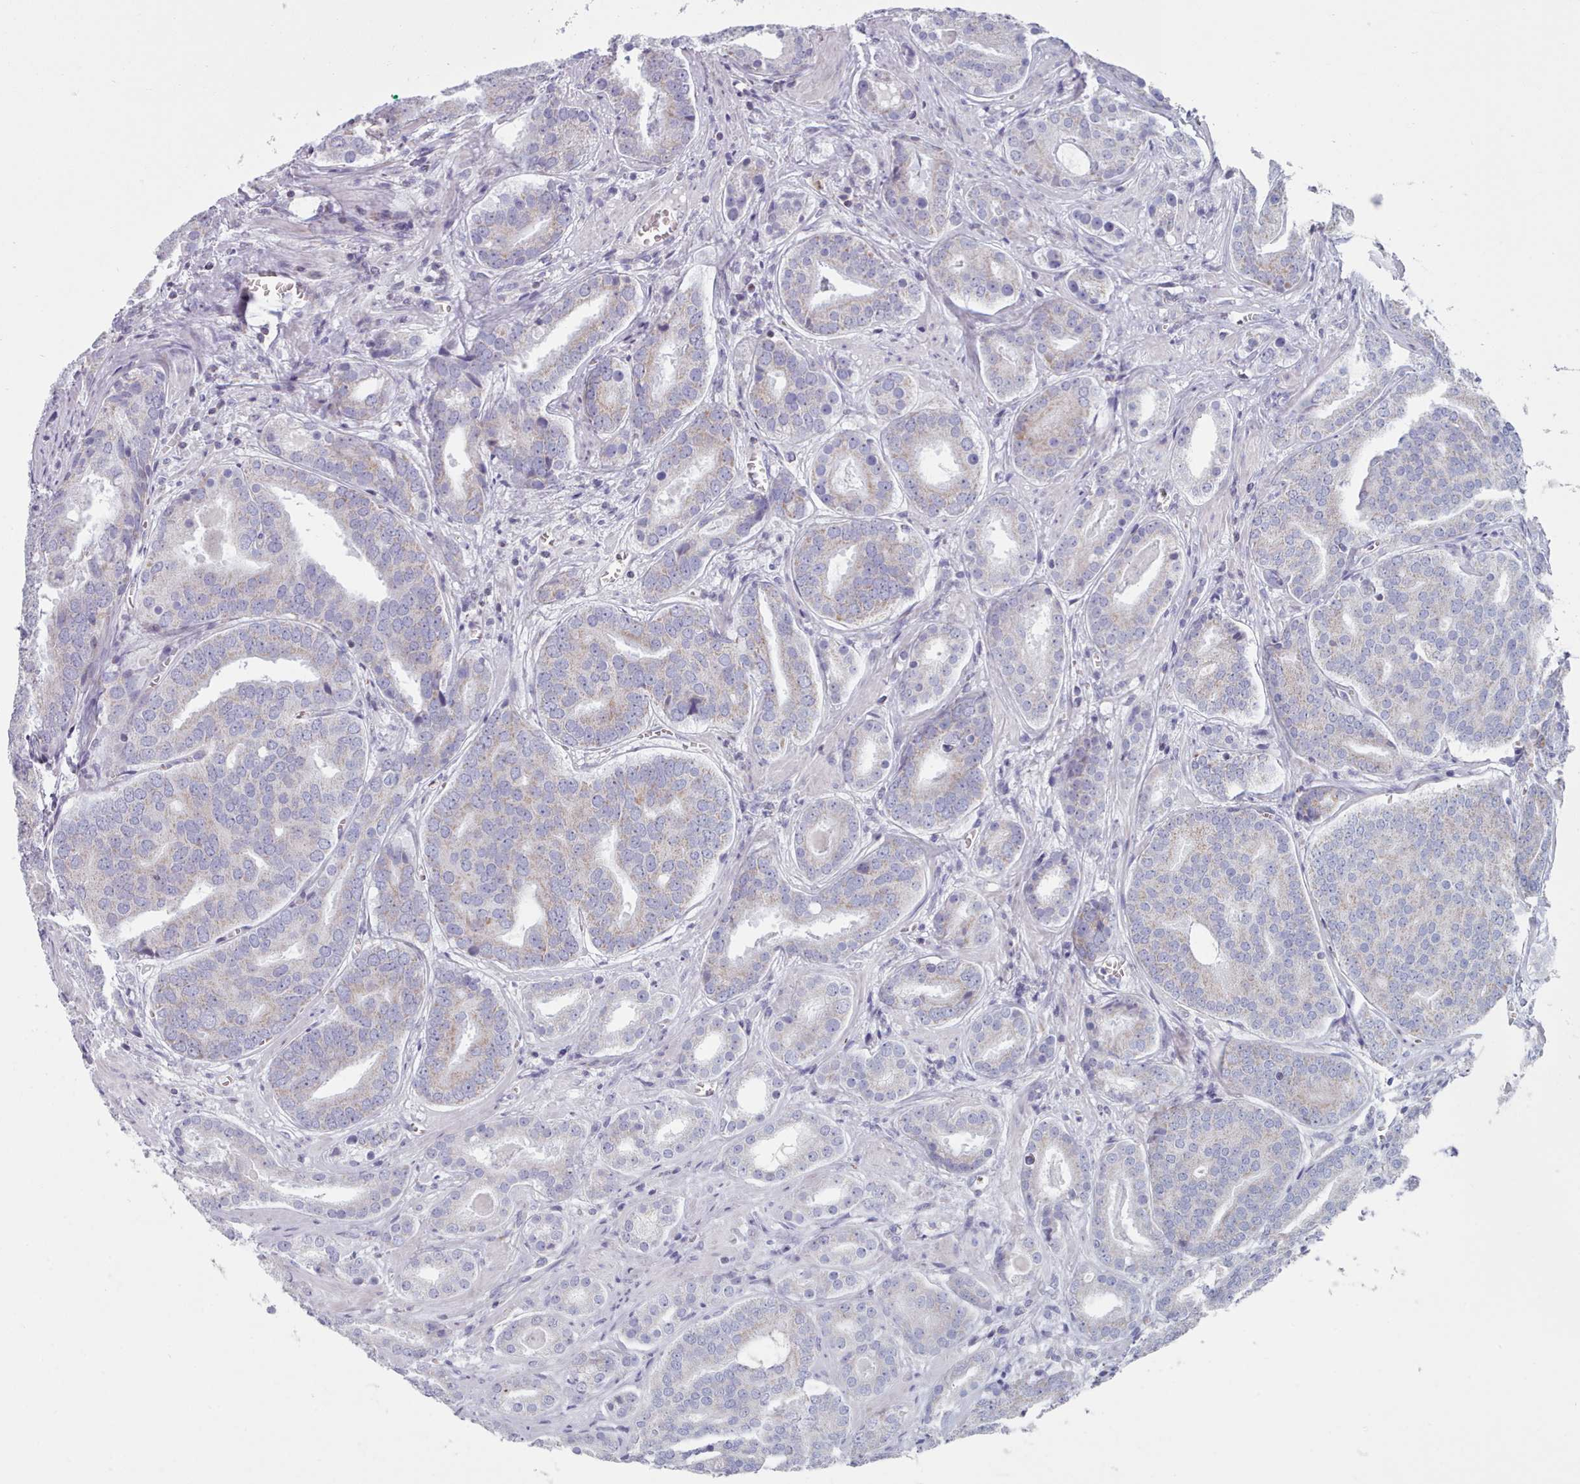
{"staining": {"intensity": "negative", "quantity": "none", "location": "none"}, "tissue": "prostate cancer", "cell_type": "Tumor cells", "image_type": "cancer", "snomed": [{"axis": "morphology", "description": "Adenocarcinoma, High grade"}, {"axis": "topography", "description": "Prostate"}], "caption": "Immunohistochemistry (IHC) of human prostate cancer (high-grade adenocarcinoma) reveals no expression in tumor cells.", "gene": "FAM170B", "patient": {"sex": "male", "age": 55}}